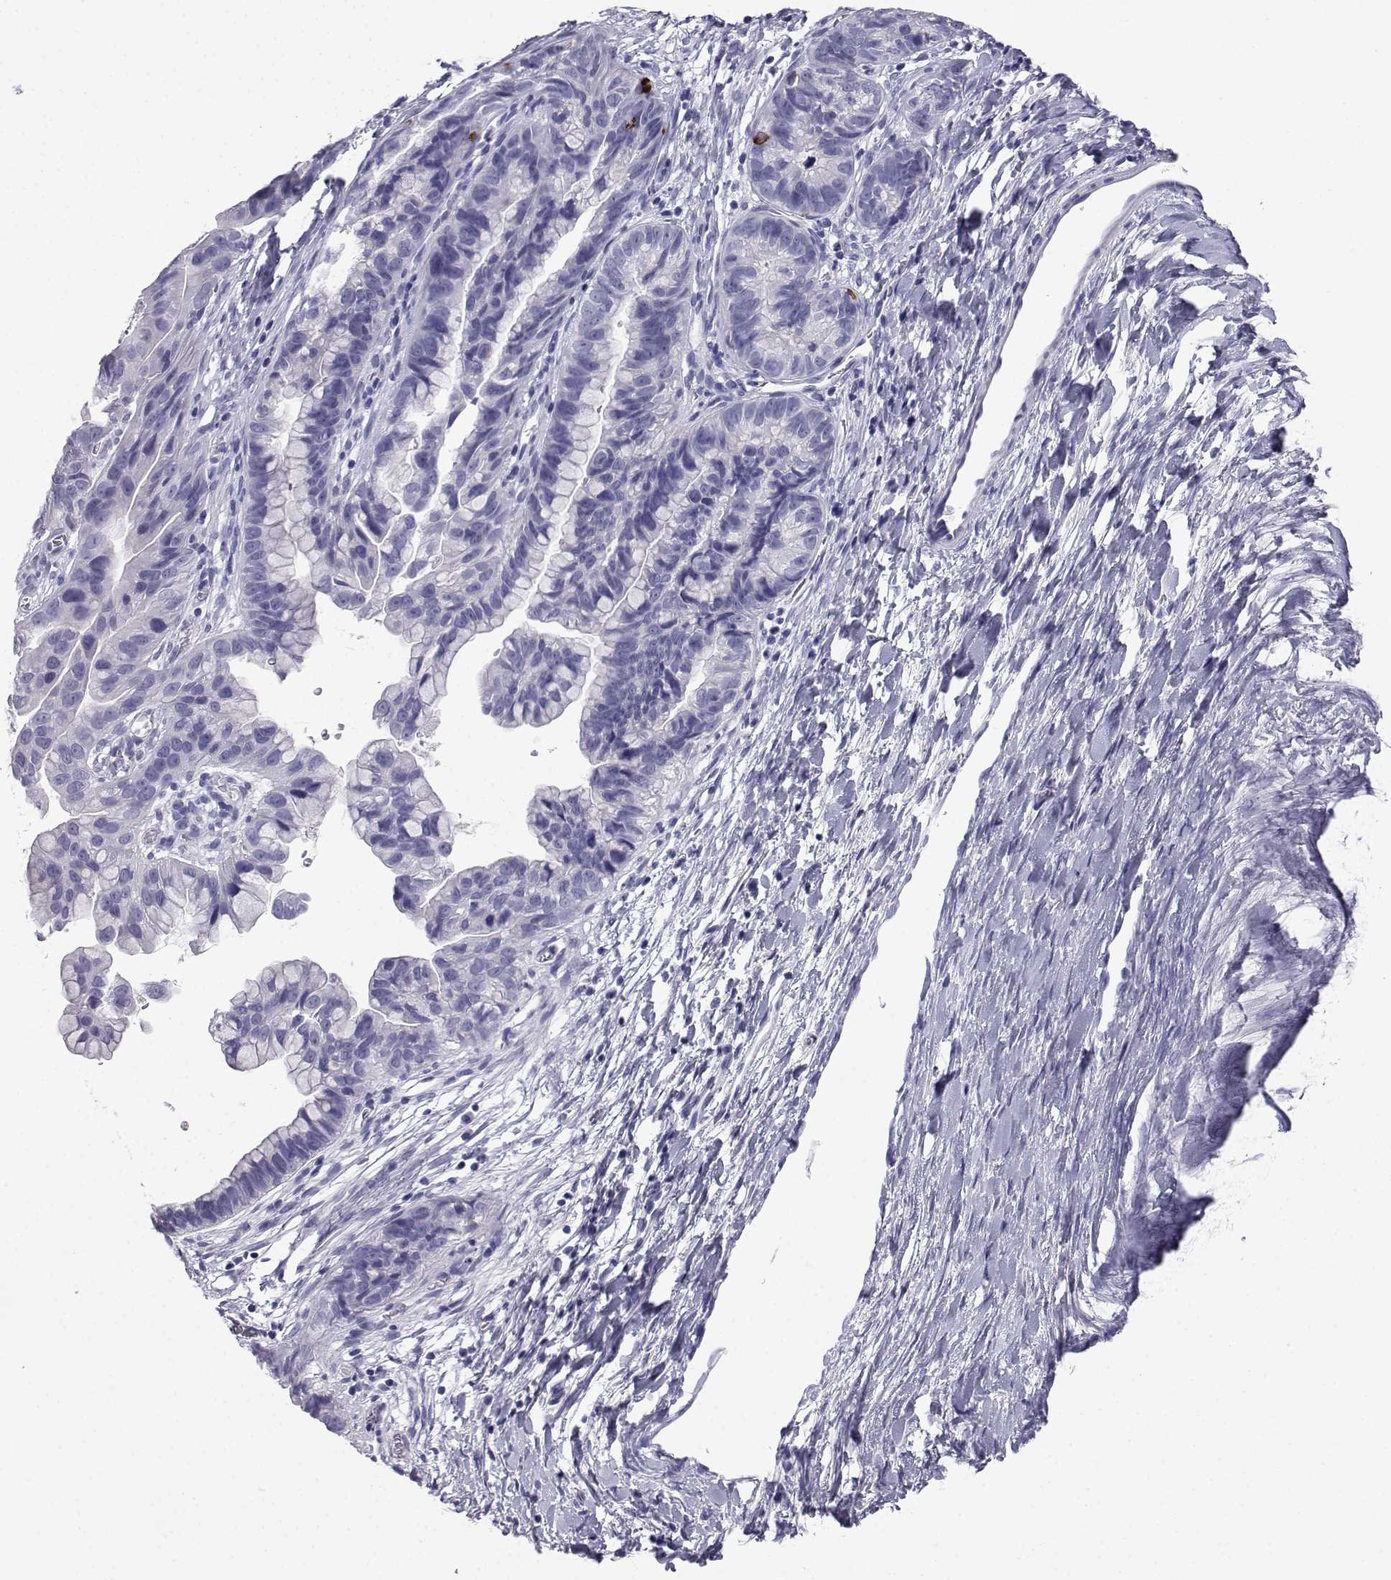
{"staining": {"intensity": "negative", "quantity": "none", "location": "none"}, "tissue": "ovarian cancer", "cell_type": "Tumor cells", "image_type": "cancer", "snomed": [{"axis": "morphology", "description": "Cystadenocarcinoma, mucinous, NOS"}, {"axis": "topography", "description": "Ovary"}], "caption": "High magnification brightfield microscopy of ovarian cancer (mucinous cystadenocarcinoma) stained with DAB (3,3'-diaminobenzidine) (brown) and counterstained with hematoxylin (blue): tumor cells show no significant expression. The staining was performed using DAB (3,3'-diaminobenzidine) to visualize the protein expression in brown, while the nuclei were stained in blue with hematoxylin (Magnification: 20x).", "gene": "PCSK1N", "patient": {"sex": "female", "age": 76}}